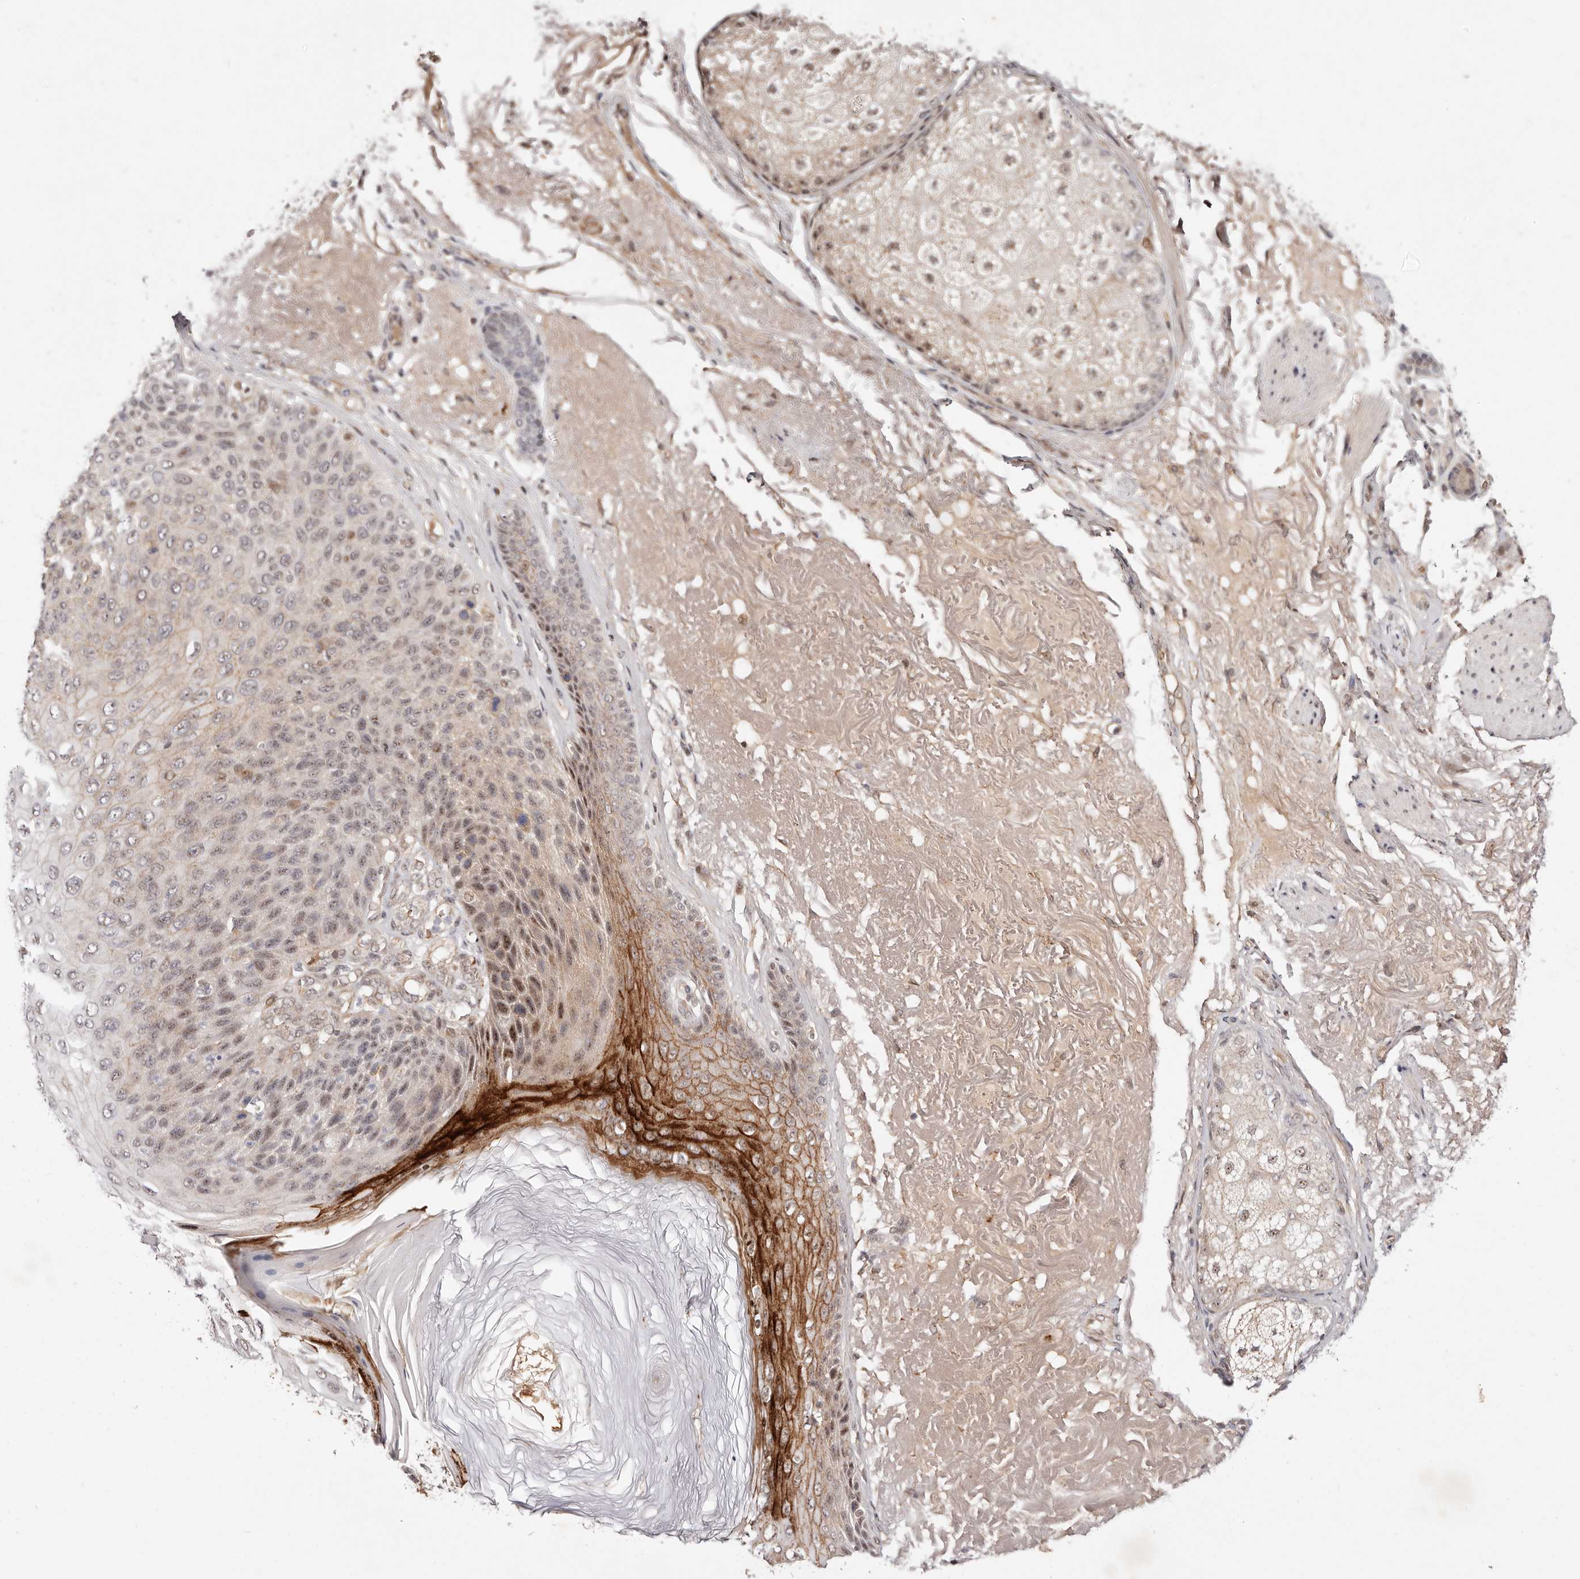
{"staining": {"intensity": "moderate", "quantity": ">75%", "location": "nuclear"}, "tissue": "skin cancer", "cell_type": "Tumor cells", "image_type": "cancer", "snomed": [{"axis": "morphology", "description": "Squamous cell carcinoma, NOS"}, {"axis": "topography", "description": "Skin"}], "caption": "Skin squamous cell carcinoma tissue reveals moderate nuclear staining in approximately >75% of tumor cells, visualized by immunohistochemistry.", "gene": "WRN", "patient": {"sex": "female", "age": 88}}